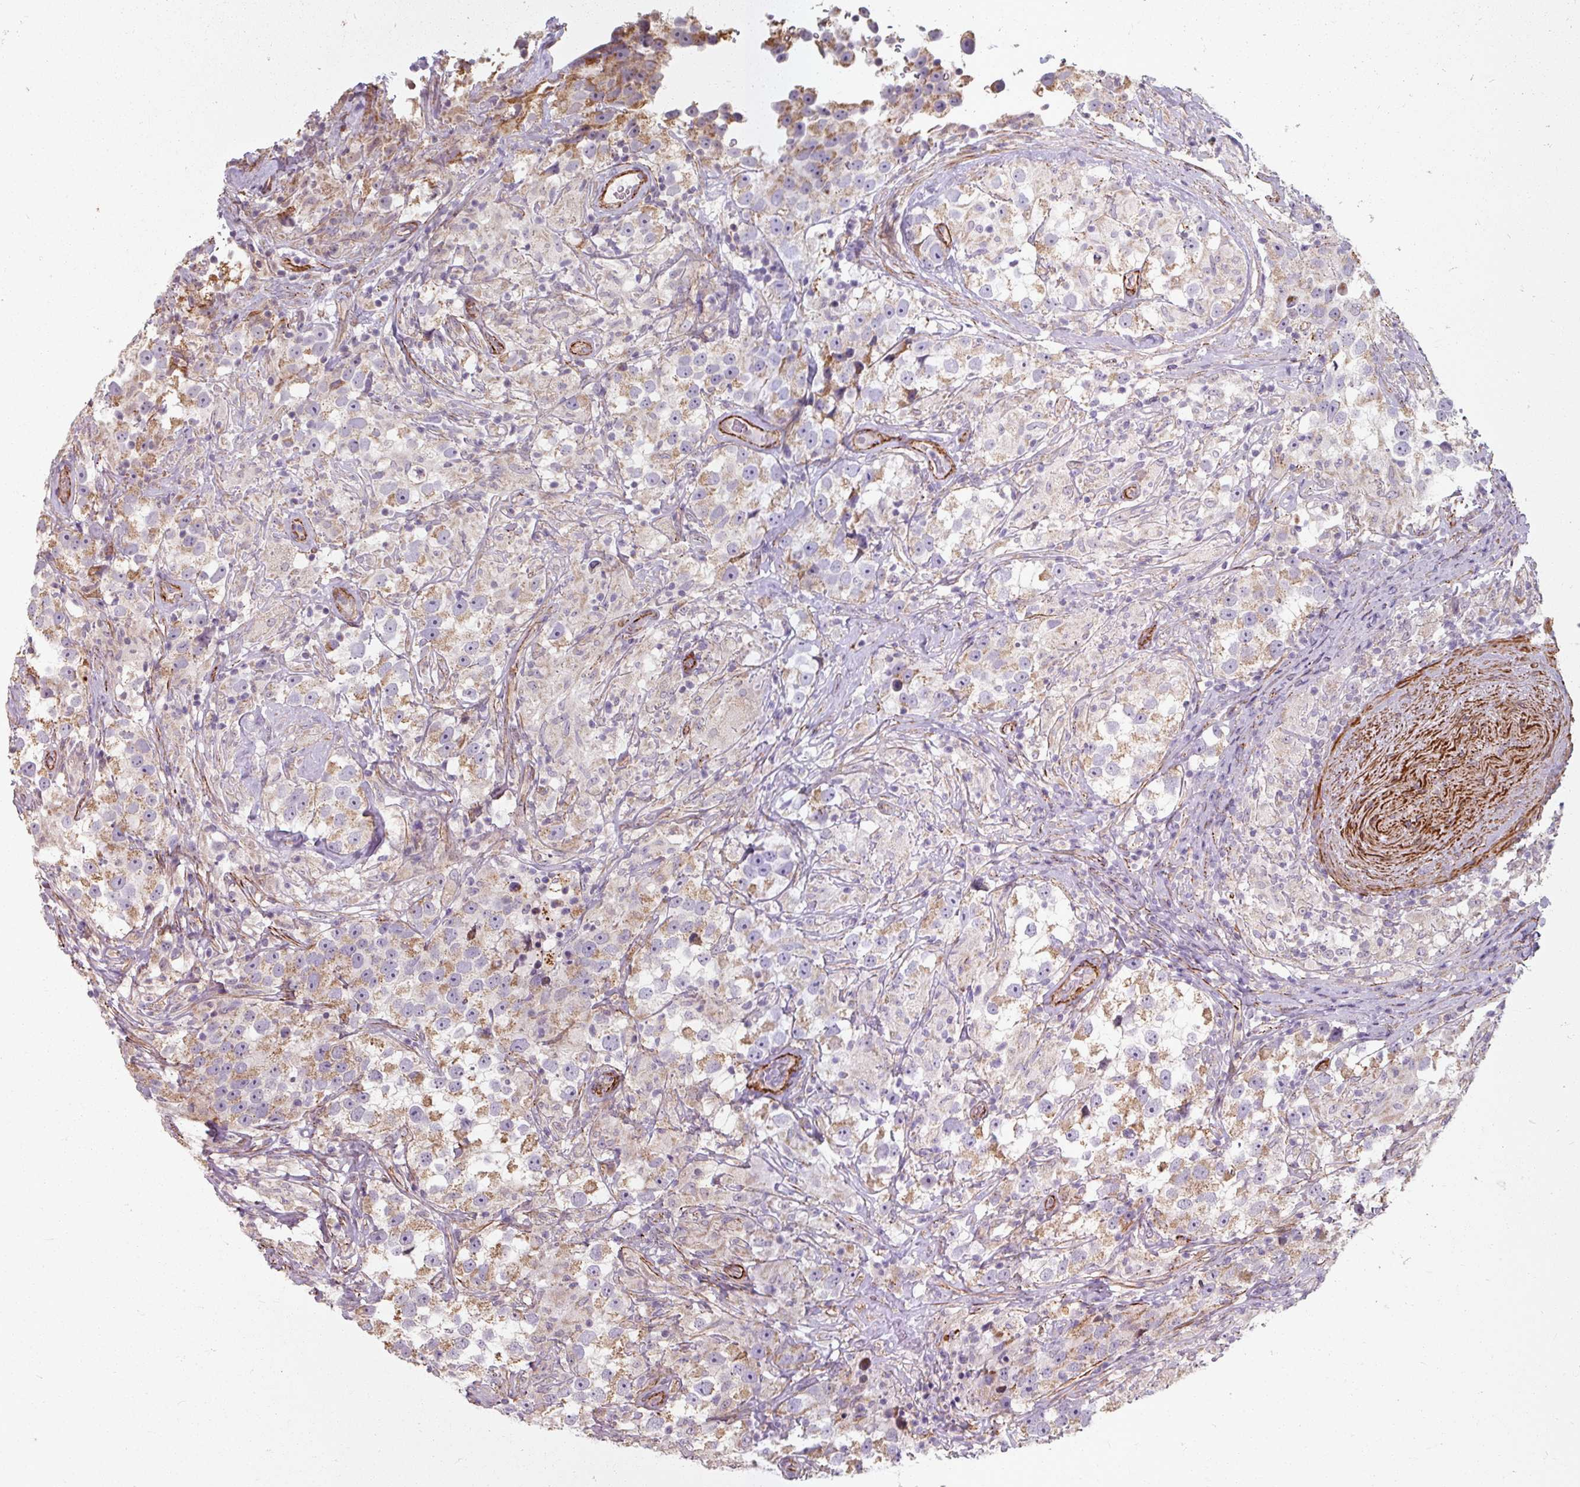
{"staining": {"intensity": "moderate", "quantity": "<25%", "location": "cytoplasmic/membranous"}, "tissue": "testis cancer", "cell_type": "Tumor cells", "image_type": "cancer", "snomed": [{"axis": "morphology", "description": "Seminoma, NOS"}, {"axis": "topography", "description": "Testis"}], "caption": "High-power microscopy captured an immunohistochemistry histopathology image of seminoma (testis), revealing moderate cytoplasmic/membranous positivity in about <25% of tumor cells.", "gene": "MRPS5", "patient": {"sex": "male", "age": 46}}